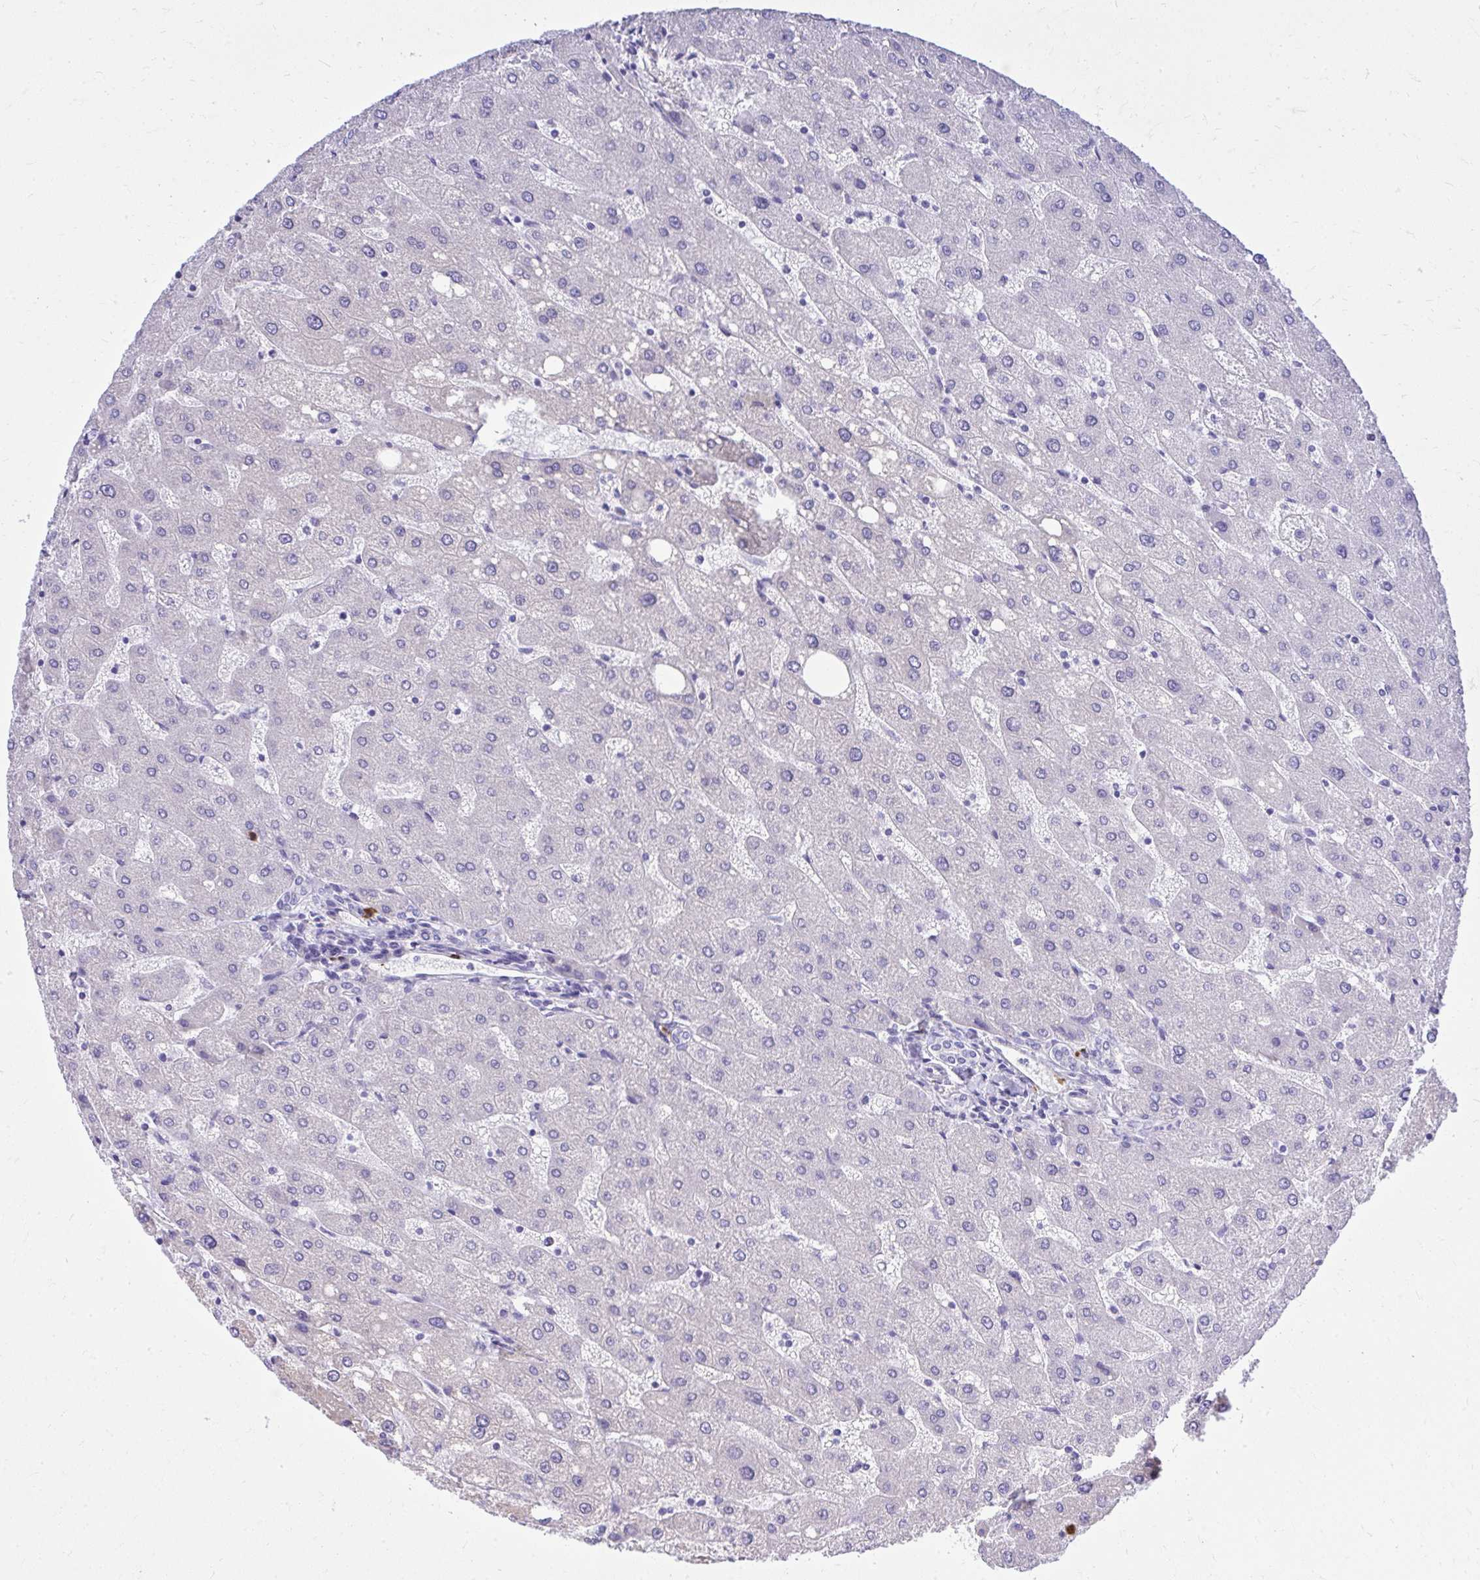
{"staining": {"intensity": "negative", "quantity": "none", "location": "none"}, "tissue": "liver", "cell_type": "Cholangiocytes", "image_type": "normal", "snomed": [{"axis": "morphology", "description": "Normal tissue, NOS"}, {"axis": "topography", "description": "Liver"}], "caption": "IHC of normal human liver displays no positivity in cholangiocytes. Brightfield microscopy of immunohistochemistry (IHC) stained with DAB (3,3'-diaminobenzidine) (brown) and hematoxylin (blue), captured at high magnification.", "gene": "PSD", "patient": {"sex": "male", "age": 67}}